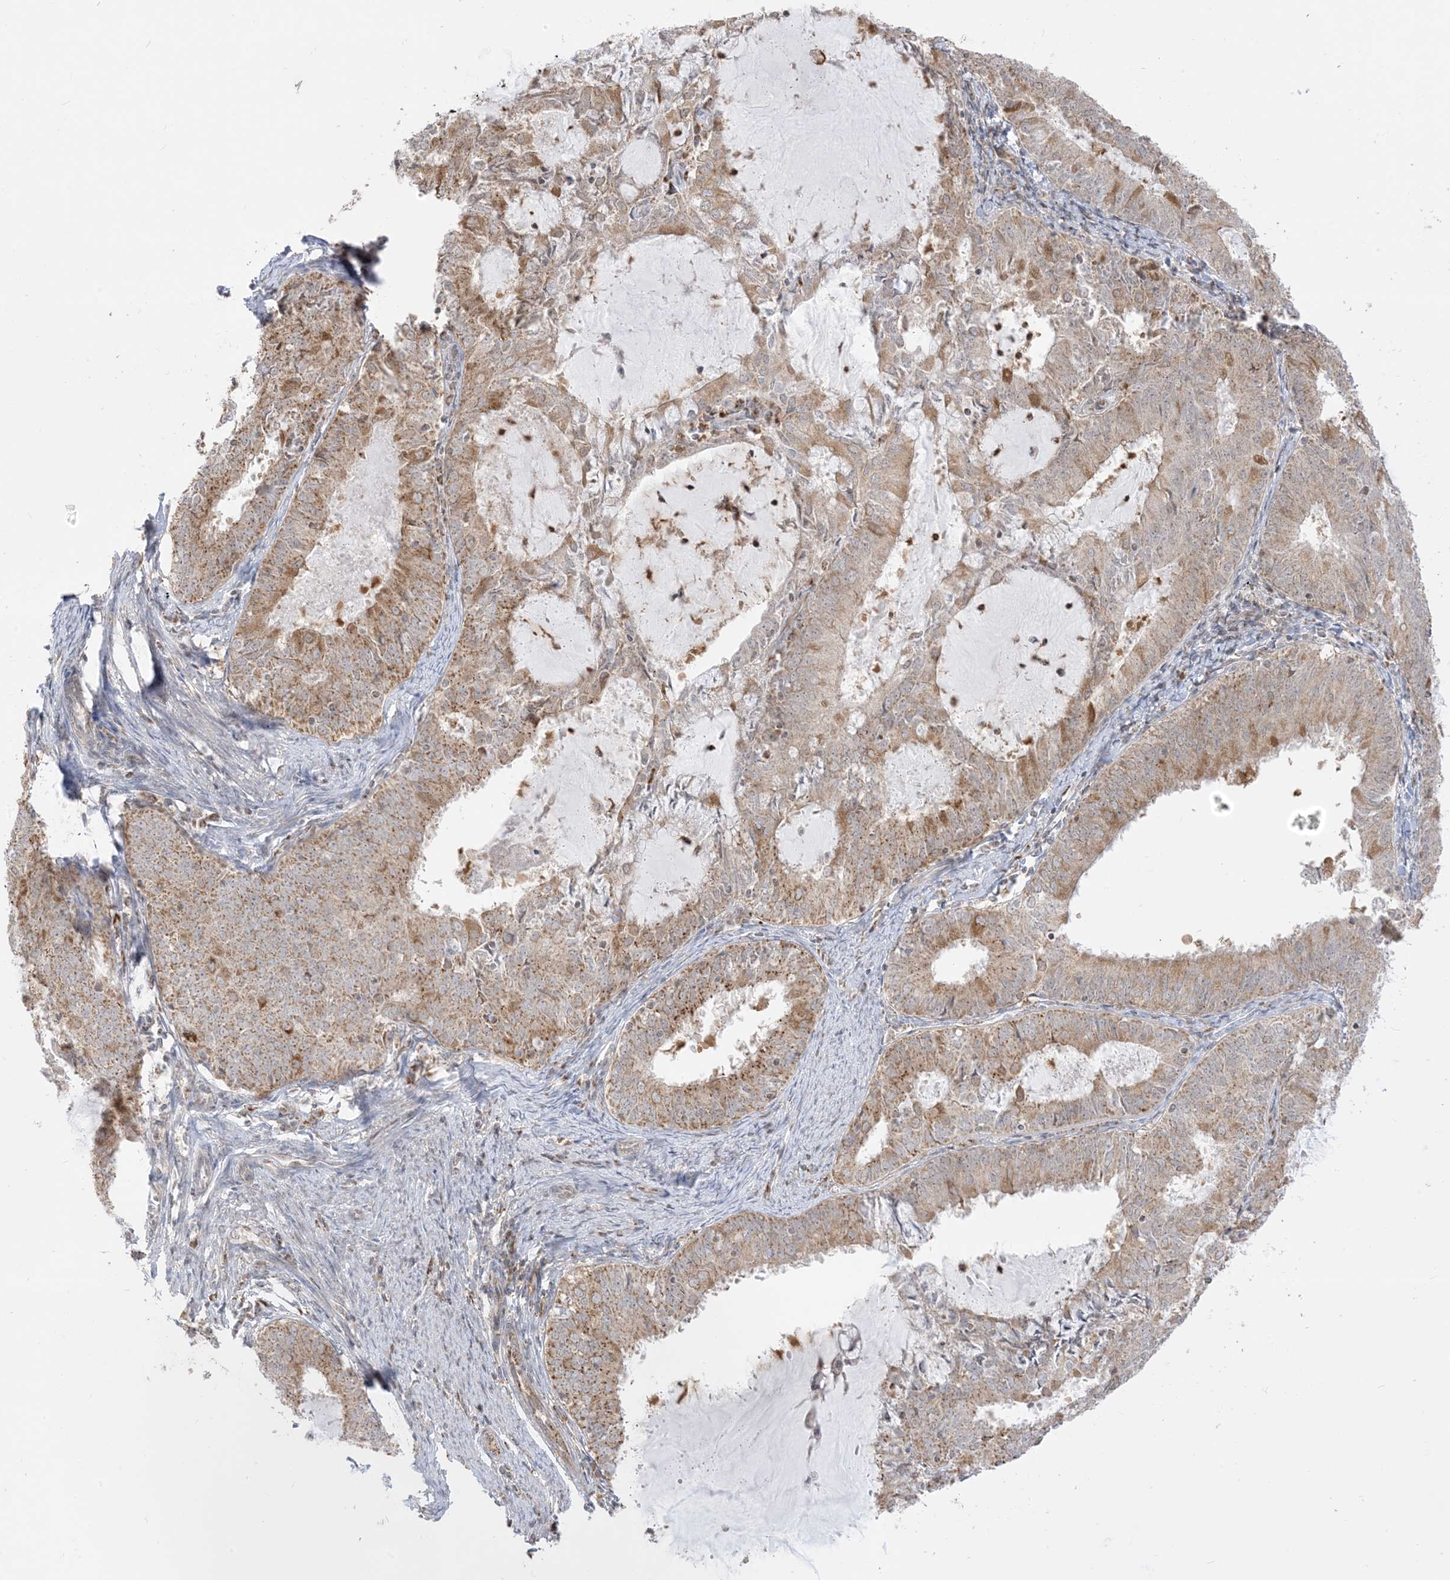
{"staining": {"intensity": "moderate", "quantity": "25%-75%", "location": "cytoplasmic/membranous"}, "tissue": "endometrial cancer", "cell_type": "Tumor cells", "image_type": "cancer", "snomed": [{"axis": "morphology", "description": "Adenocarcinoma, NOS"}, {"axis": "topography", "description": "Endometrium"}], "caption": "A brown stain labels moderate cytoplasmic/membranous staining of a protein in endometrial cancer (adenocarcinoma) tumor cells.", "gene": "KANSL3", "patient": {"sex": "female", "age": 57}}